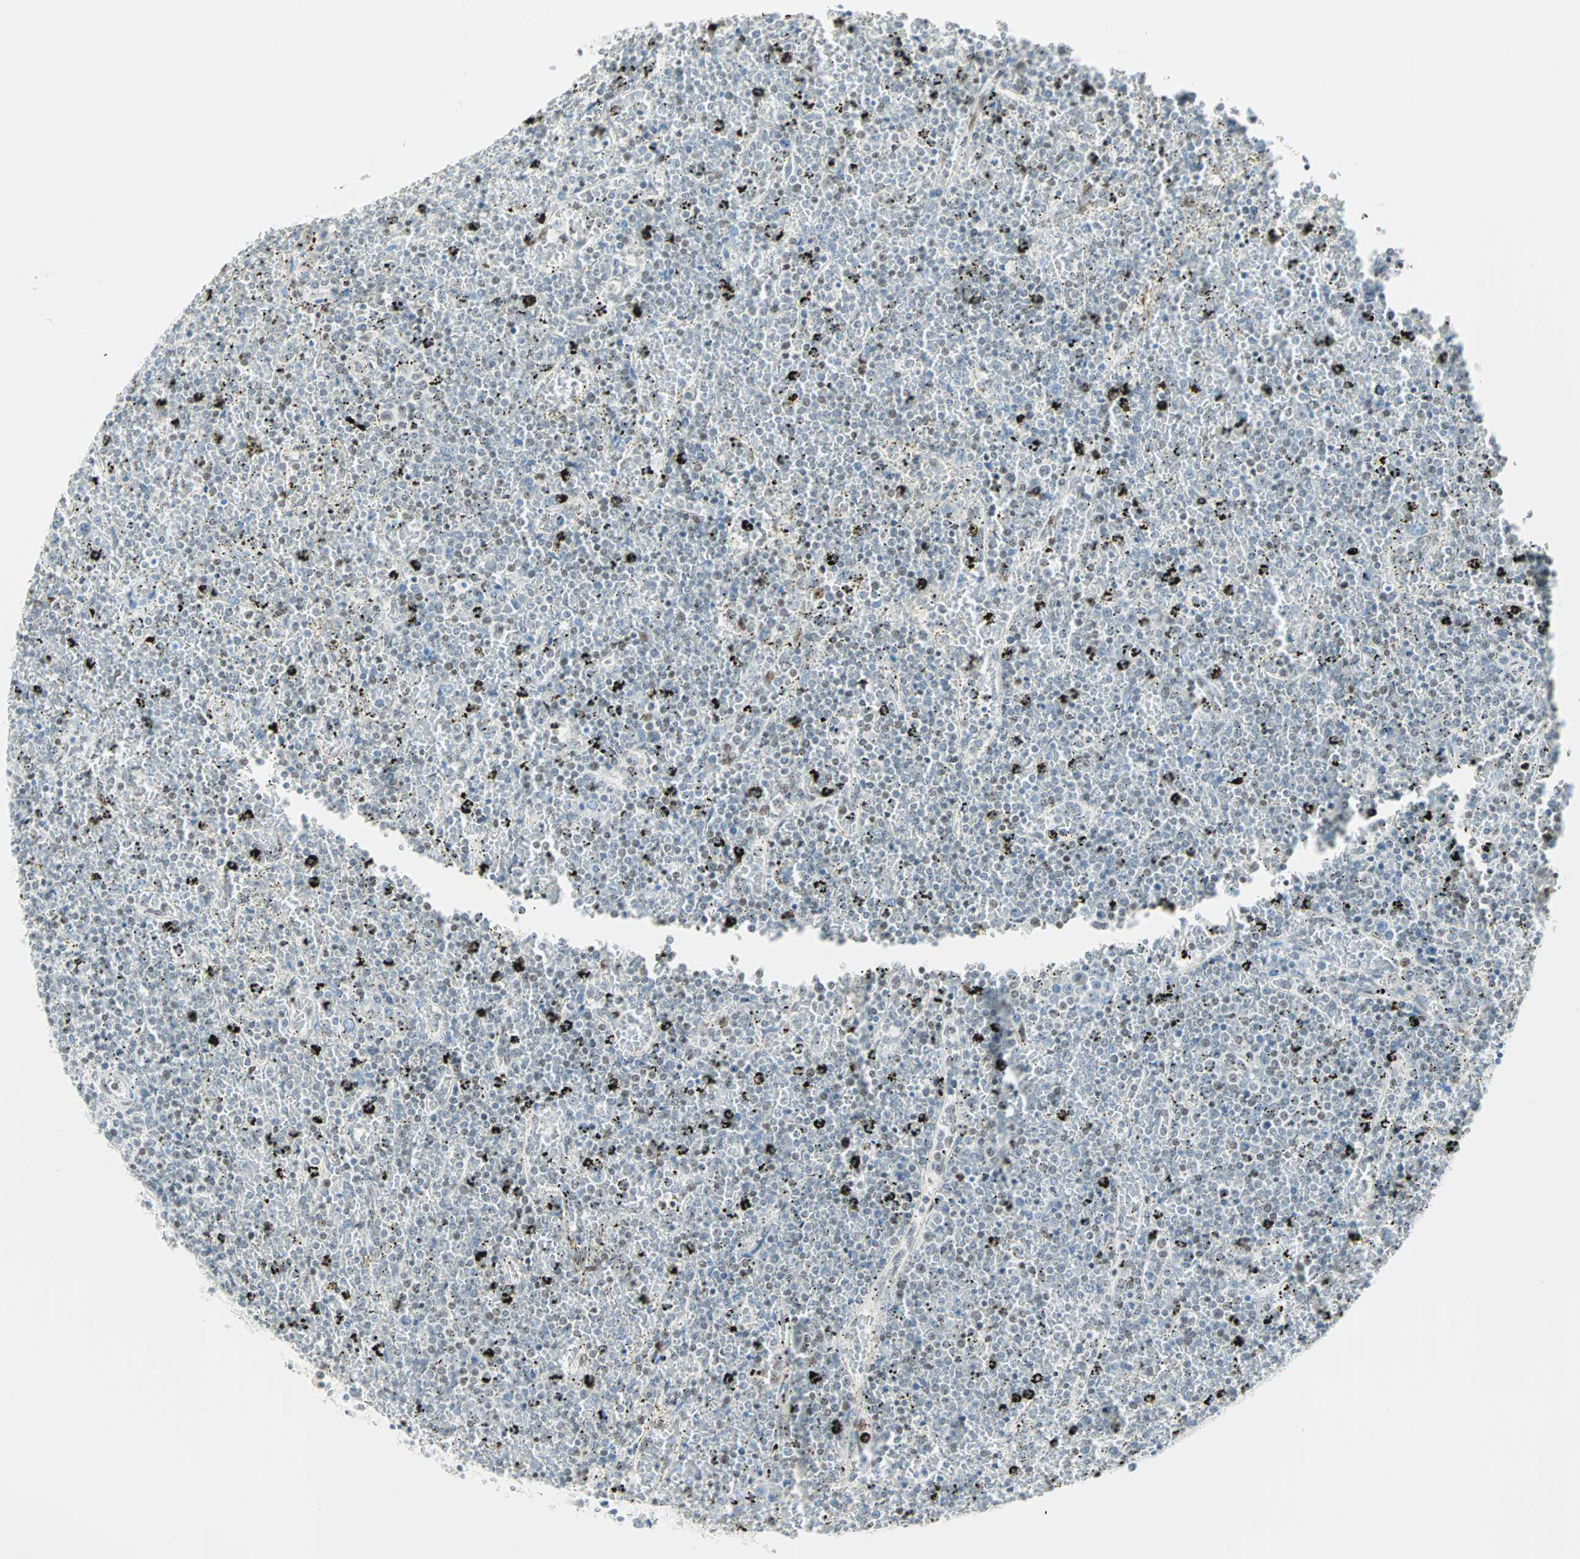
{"staining": {"intensity": "negative", "quantity": "none", "location": "none"}, "tissue": "lymphoma", "cell_type": "Tumor cells", "image_type": "cancer", "snomed": [{"axis": "morphology", "description": "Malignant lymphoma, non-Hodgkin's type, Low grade"}, {"axis": "topography", "description": "Spleen"}], "caption": "Human lymphoma stained for a protein using IHC displays no expression in tumor cells.", "gene": "PKNOX1", "patient": {"sex": "female", "age": 77}}